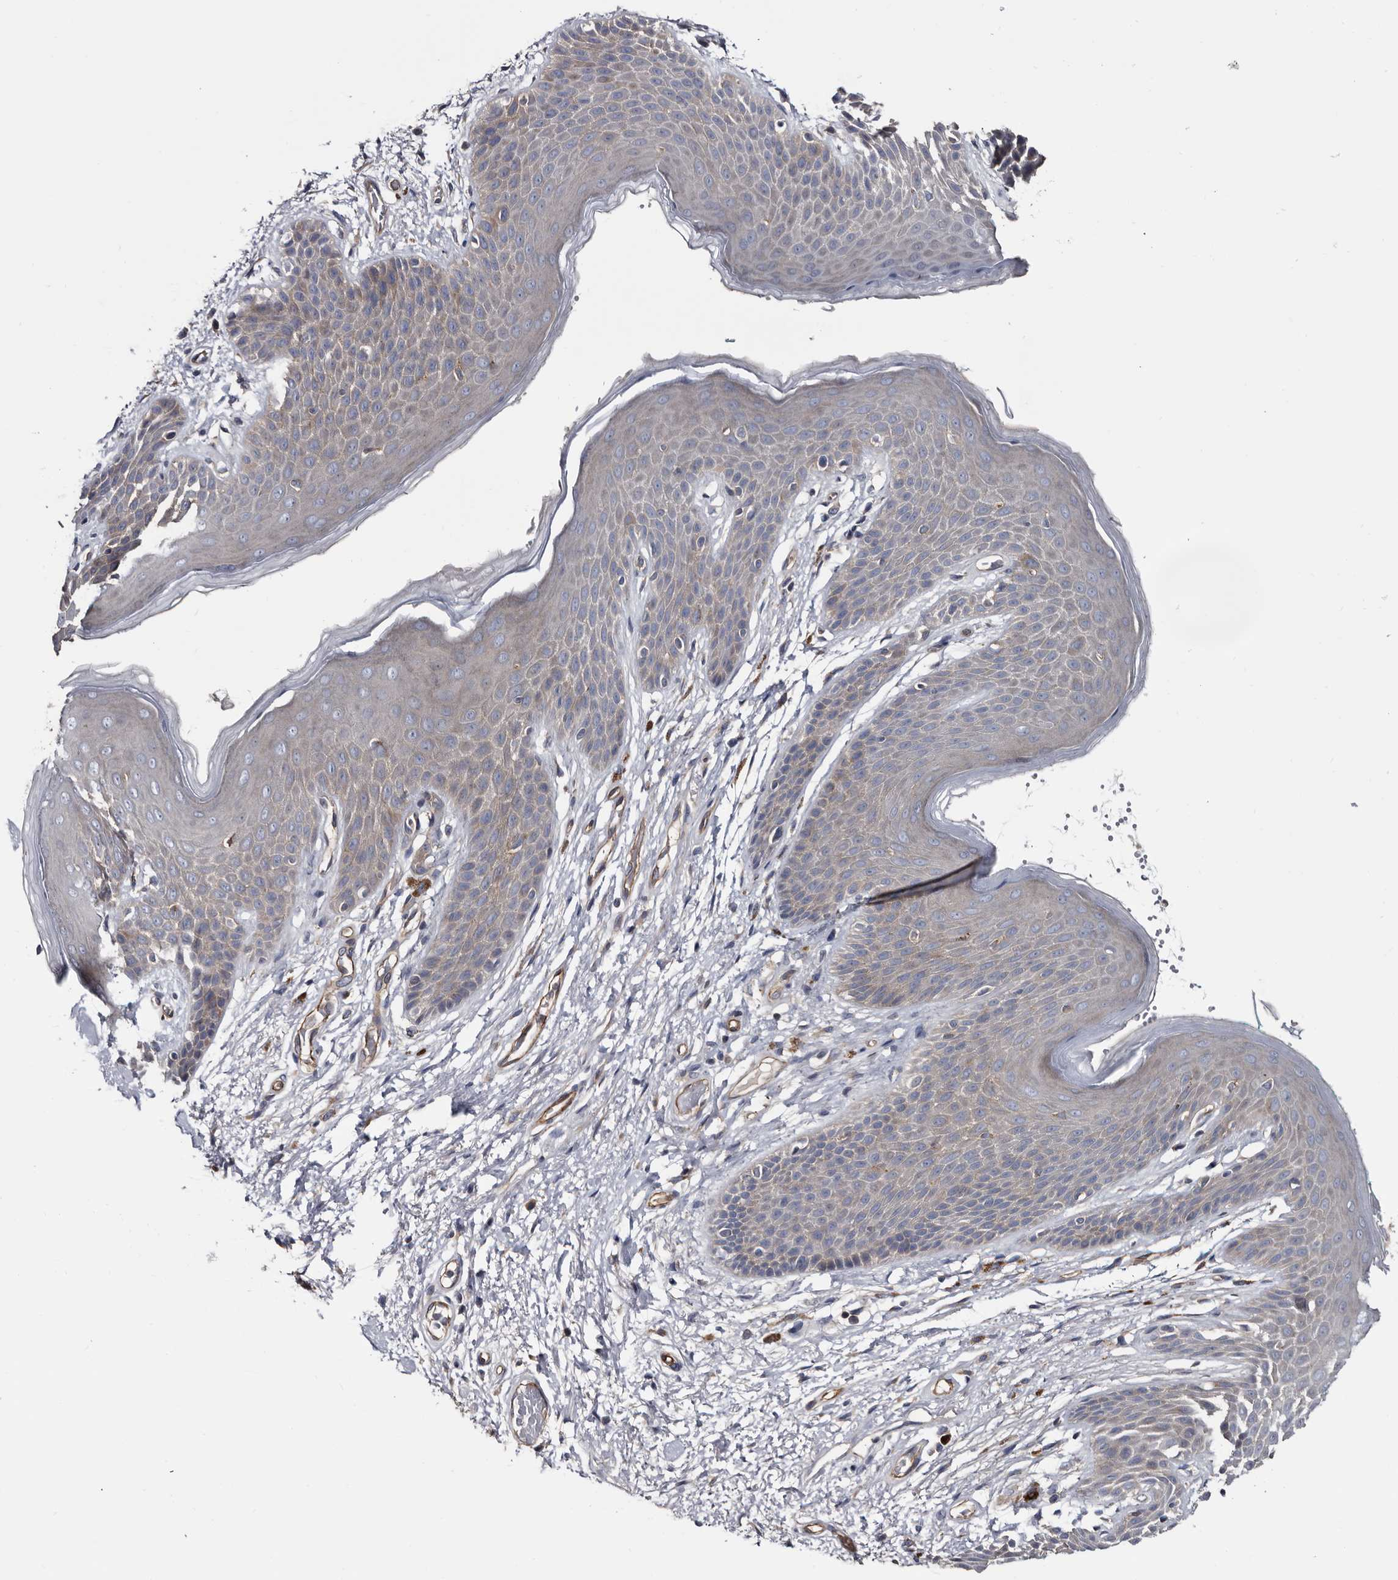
{"staining": {"intensity": "weak", "quantity": "<25%", "location": "cytoplasmic/membranous"}, "tissue": "skin", "cell_type": "Epidermal cells", "image_type": "normal", "snomed": [{"axis": "morphology", "description": "Normal tissue, NOS"}, {"axis": "topography", "description": "Anal"}], "caption": "An immunohistochemistry histopathology image of benign skin is shown. There is no staining in epidermal cells of skin. Brightfield microscopy of IHC stained with DAB (brown) and hematoxylin (blue), captured at high magnification.", "gene": "TSPAN17", "patient": {"sex": "male", "age": 74}}